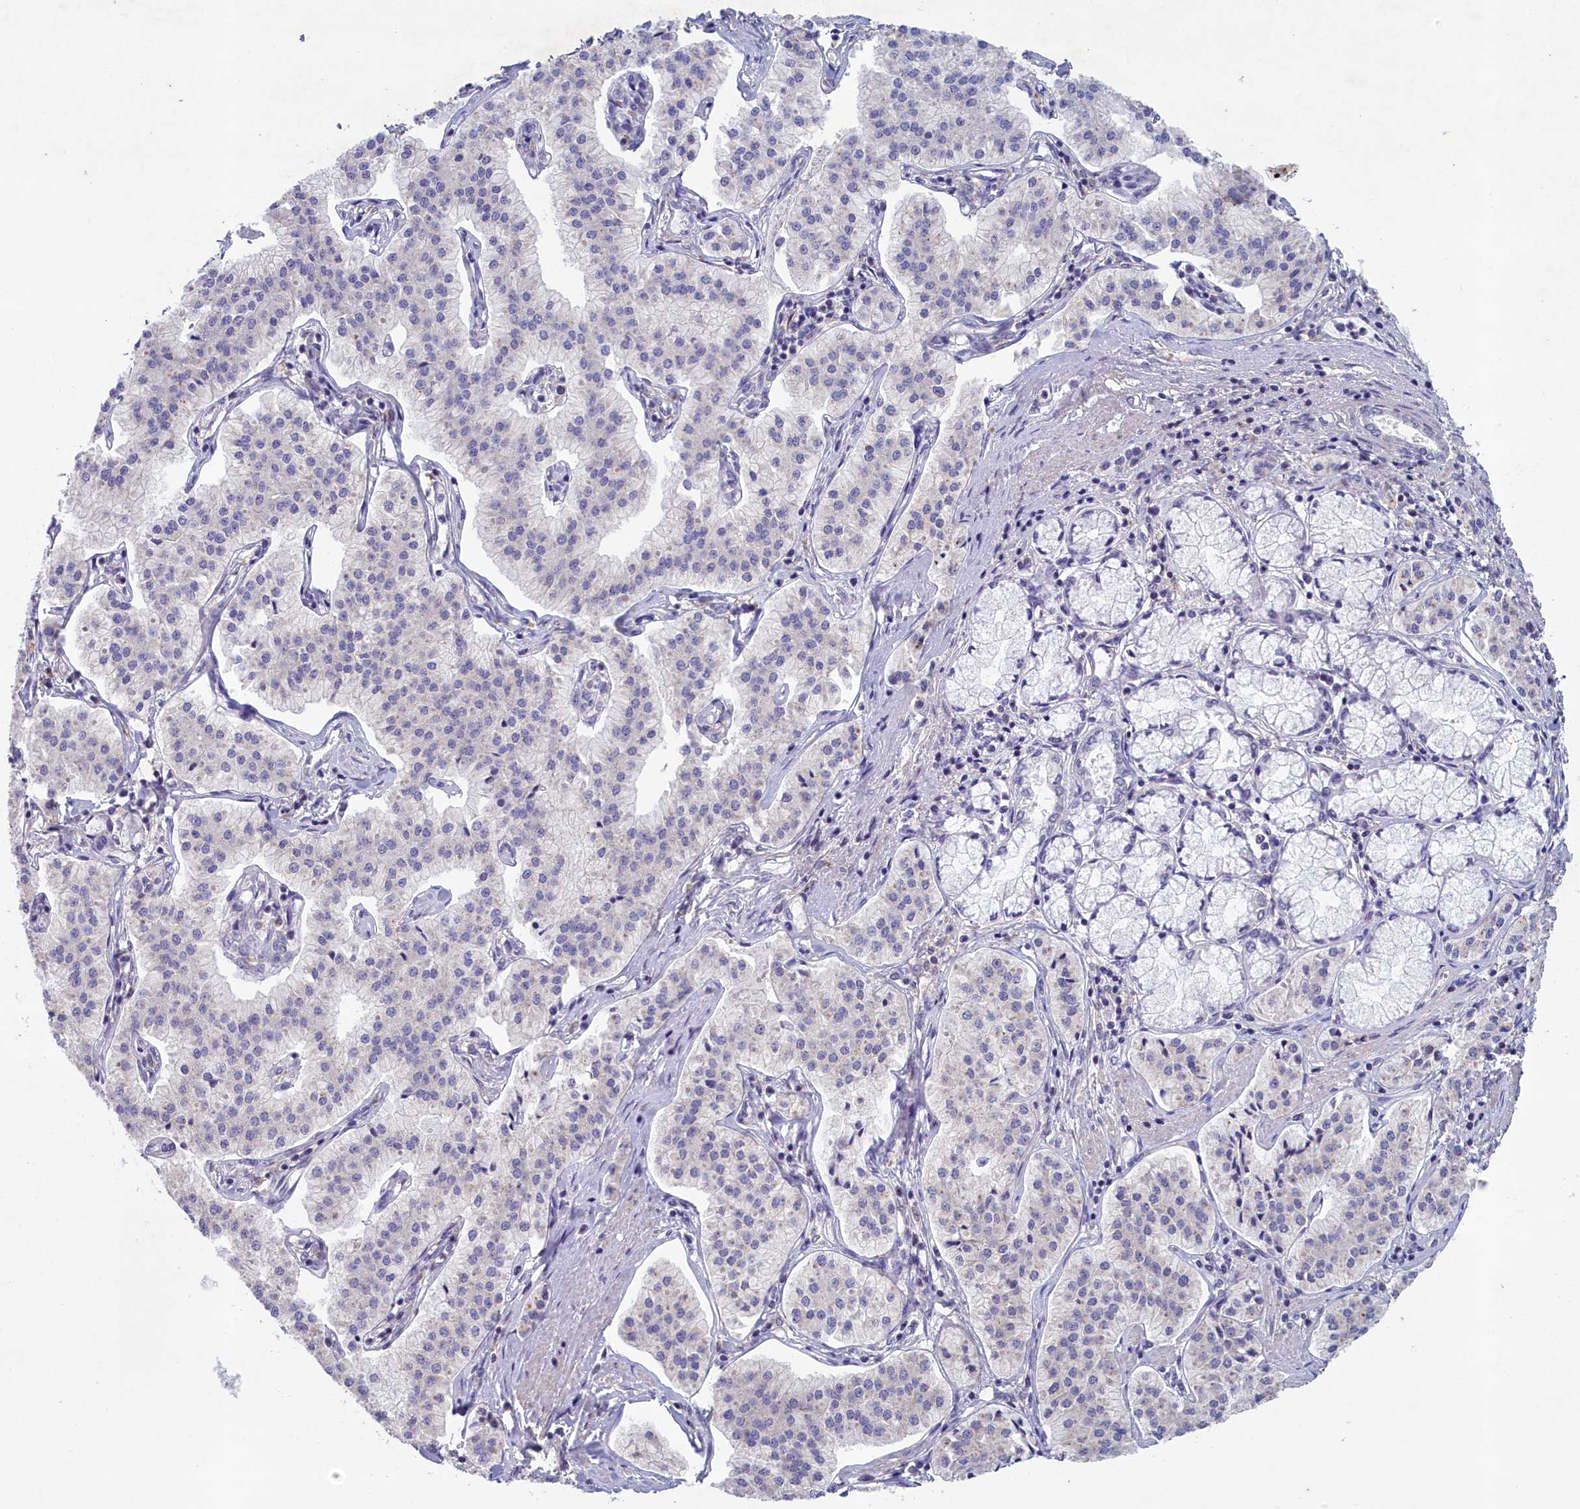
{"staining": {"intensity": "negative", "quantity": "none", "location": "none"}, "tissue": "pancreatic cancer", "cell_type": "Tumor cells", "image_type": "cancer", "snomed": [{"axis": "morphology", "description": "Adenocarcinoma, NOS"}, {"axis": "topography", "description": "Pancreas"}], "caption": "This is an immunohistochemistry photomicrograph of human pancreatic cancer (adenocarcinoma). There is no positivity in tumor cells.", "gene": "ATF7IP2", "patient": {"sex": "female", "age": 50}}